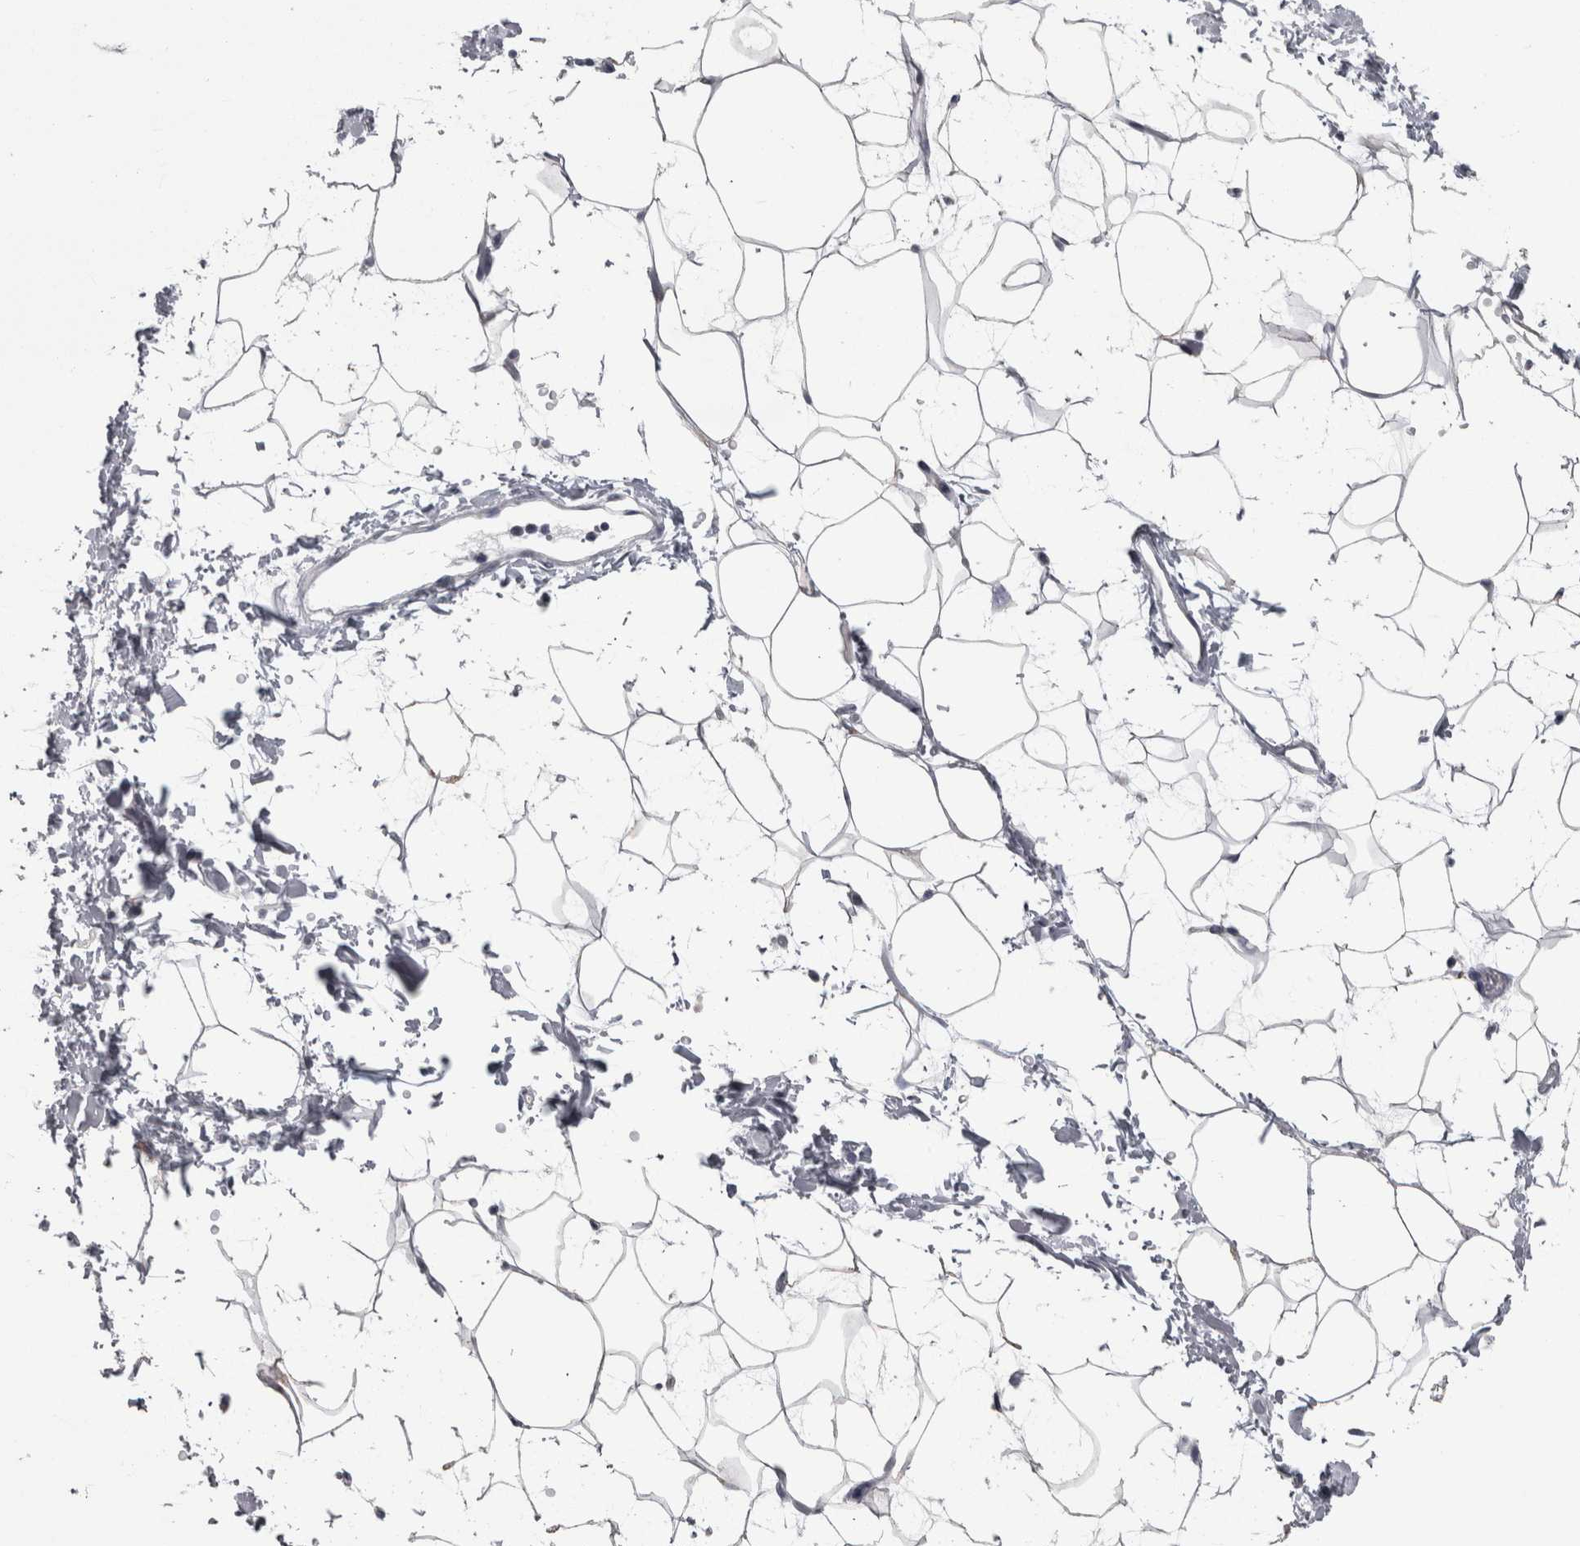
{"staining": {"intensity": "negative", "quantity": "none", "location": "none"}, "tissue": "adipose tissue", "cell_type": "Adipocytes", "image_type": "normal", "snomed": [{"axis": "morphology", "description": "Normal tissue, NOS"}, {"axis": "topography", "description": "Soft tissue"}], "caption": "The photomicrograph reveals no significant expression in adipocytes of adipose tissue.", "gene": "DBT", "patient": {"sex": "male", "age": 72}}